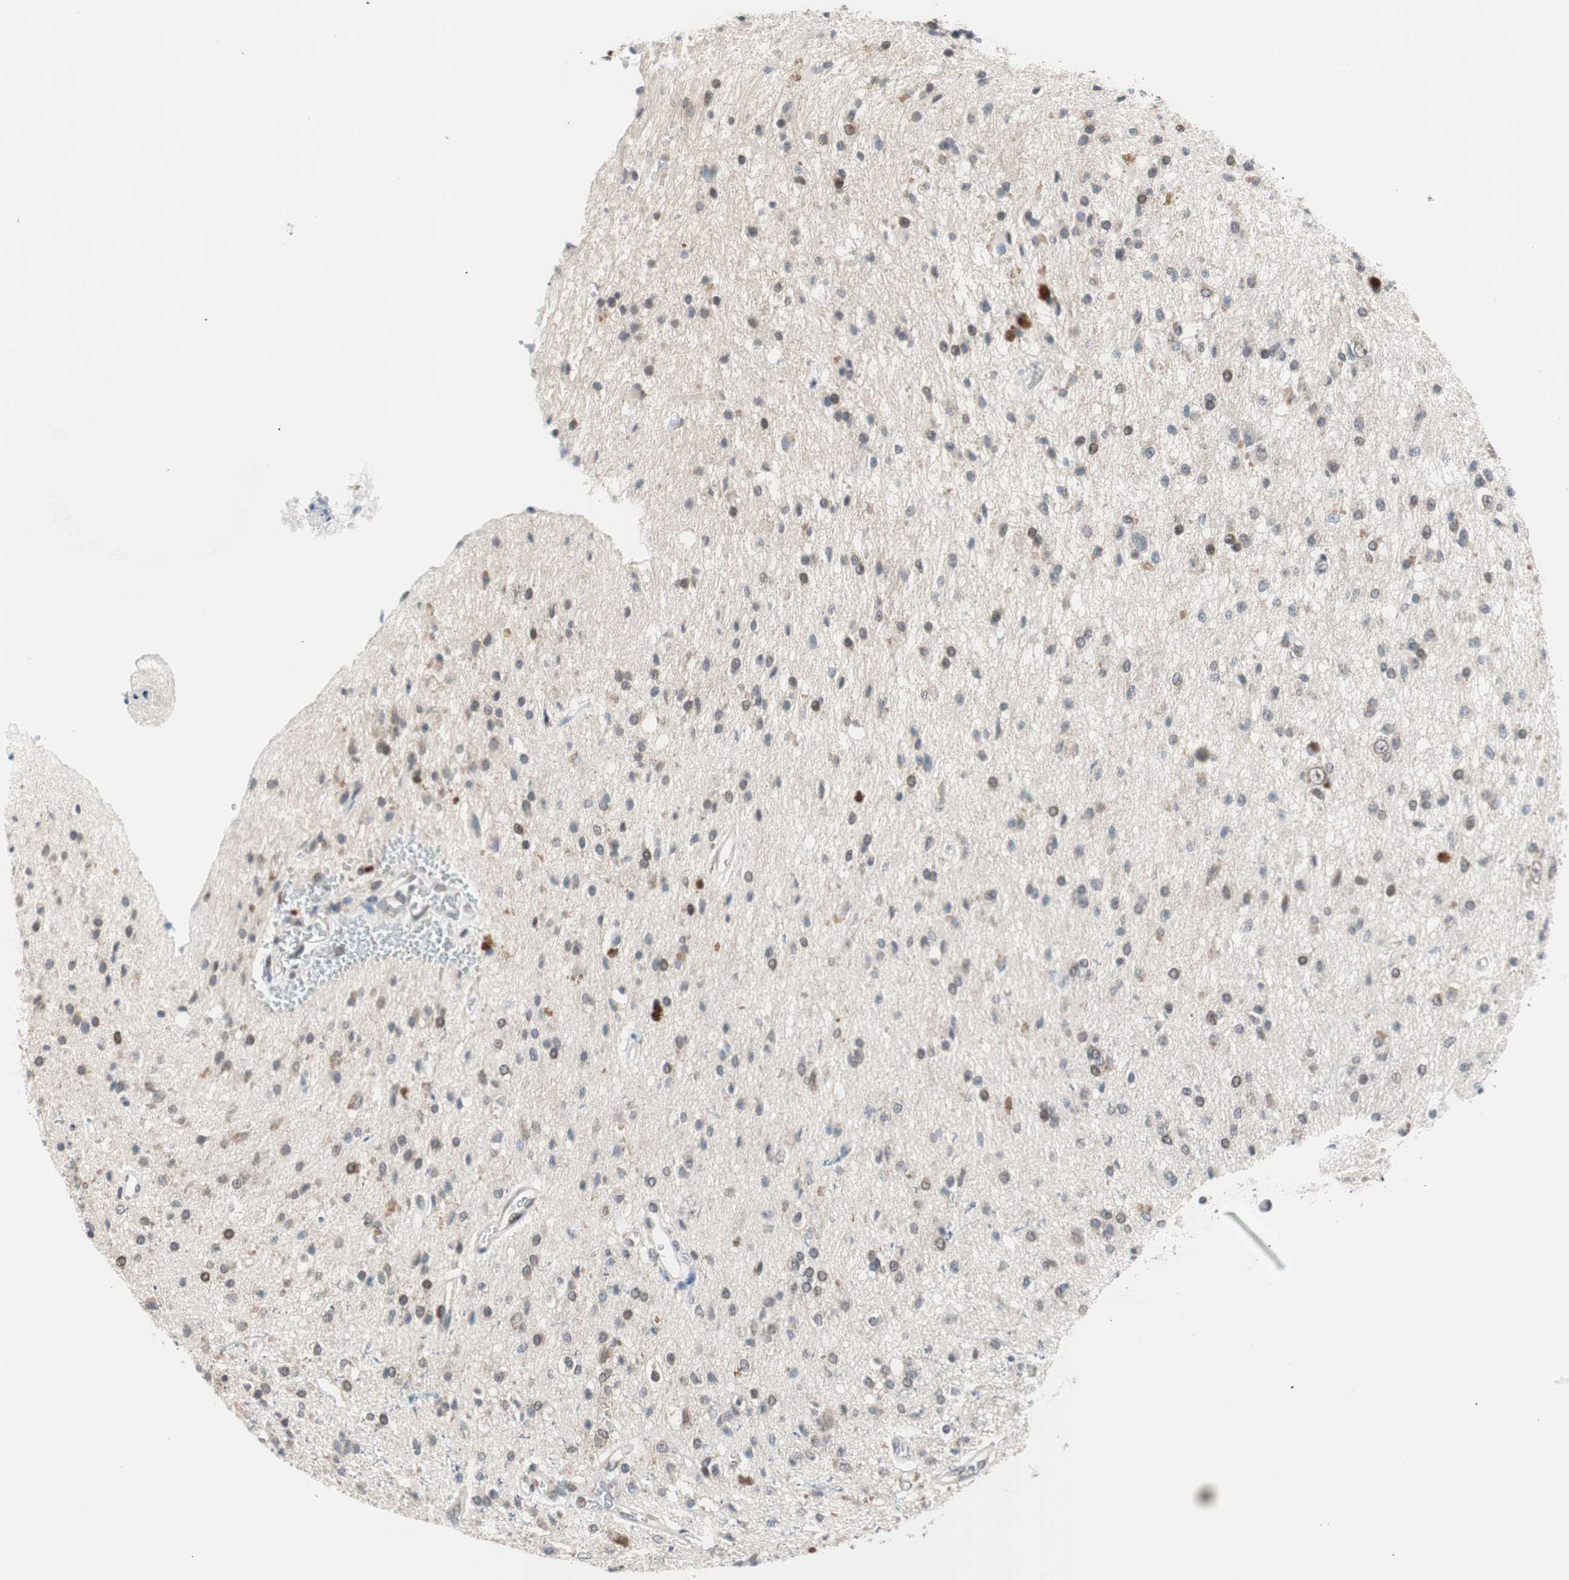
{"staining": {"intensity": "moderate", "quantity": "<25%", "location": "cytoplasmic/membranous"}, "tissue": "glioma", "cell_type": "Tumor cells", "image_type": "cancer", "snomed": [{"axis": "morphology", "description": "Glioma, malignant, High grade"}, {"axis": "topography", "description": "Brain"}], "caption": "The micrograph displays staining of malignant high-grade glioma, revealing moderate cytoplasmic/membranous protein expression (brown color) within tumor cells.", "gene": "POLH", "patient": {"sex": "male", "age": 47}}